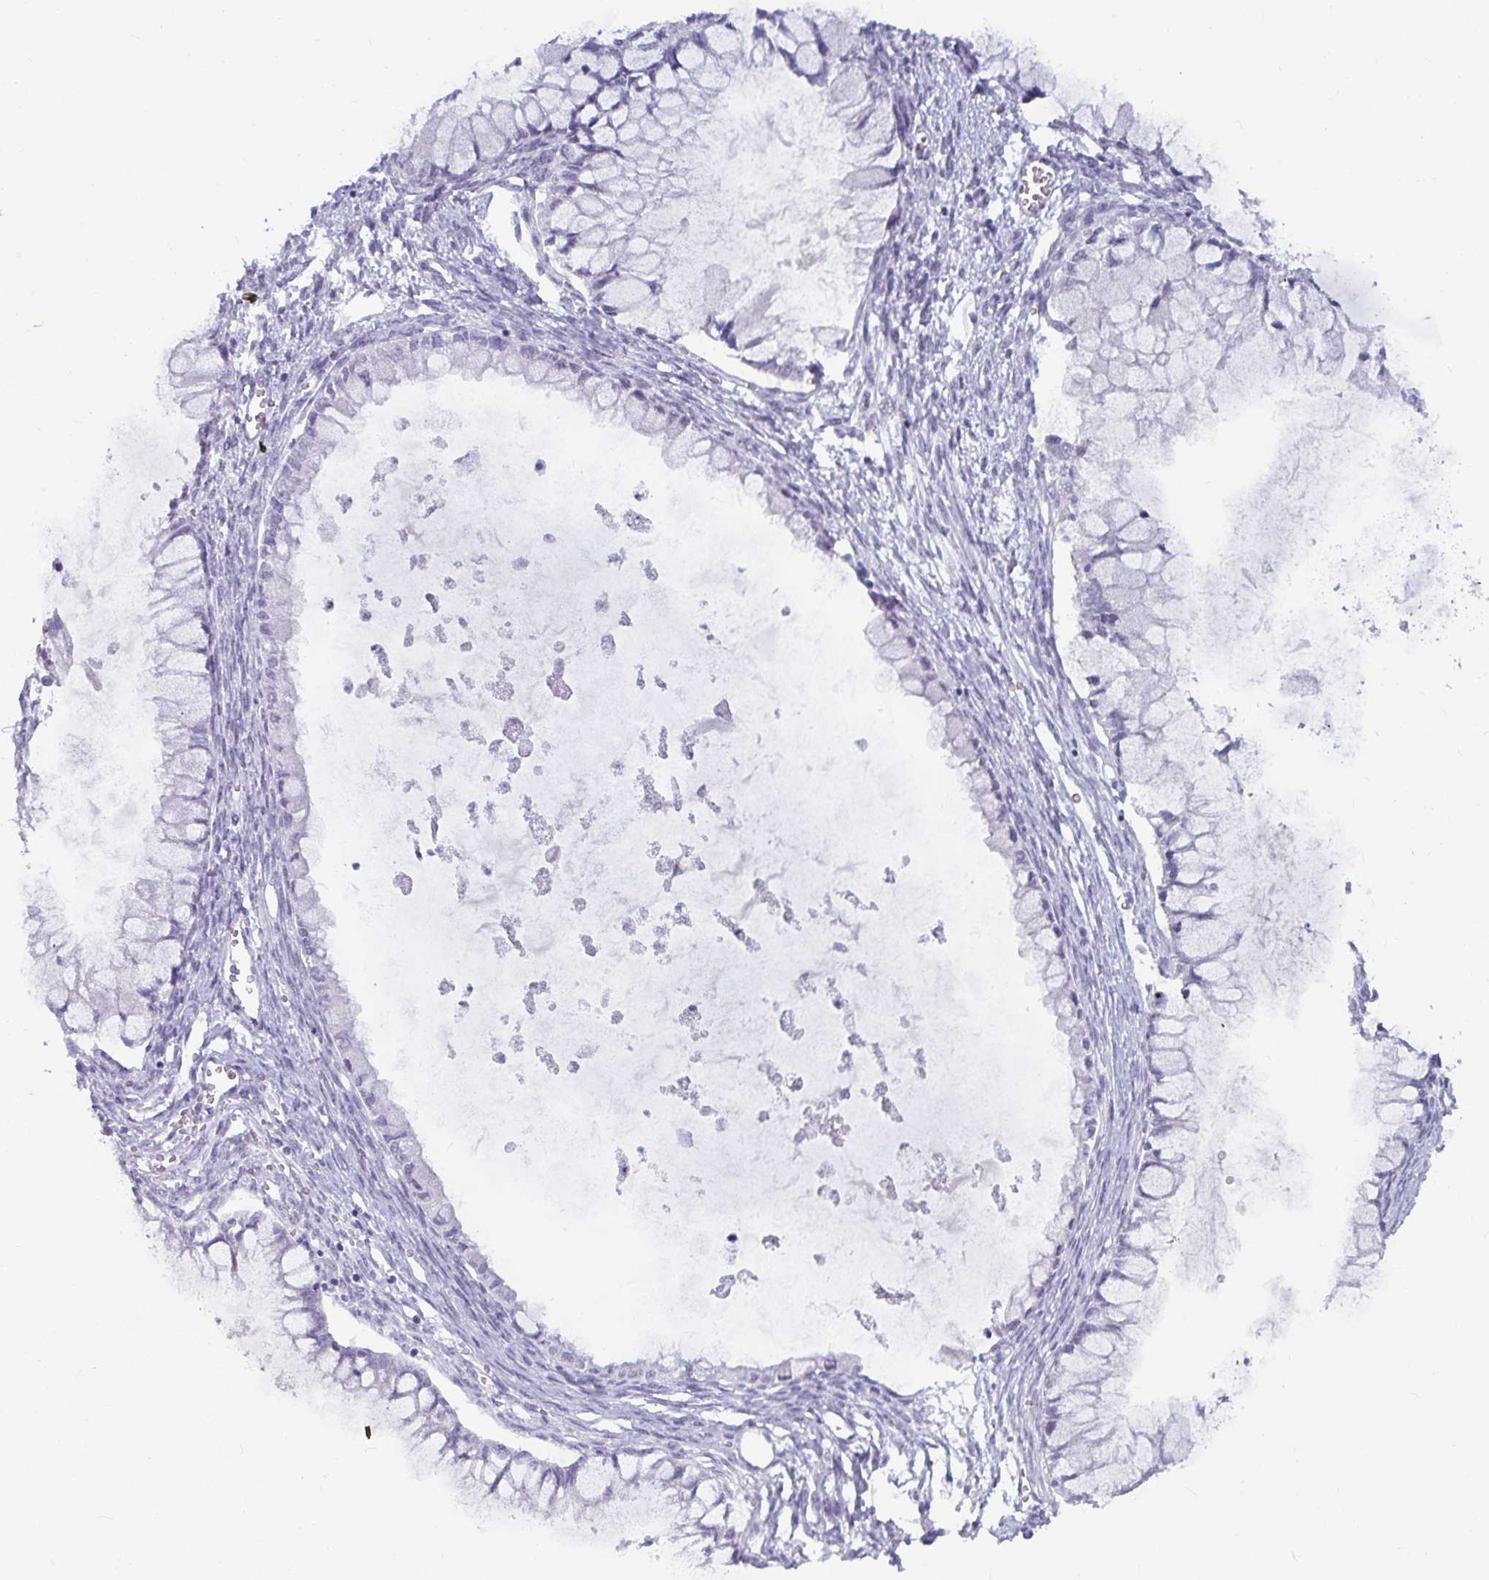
{"staining": {"intensity": "negative", "quantity": "none", "location": "none"}, "tissue": "ovarian cancer", "cell_type": "Tumor cells", "image_type": "cancer", "snomed": [{"axis": "morphology", "description": "Cystadenocarcinoma, mucinous, NOS"}, {"axis": "topography", "description": "Ovary"}], "caption": "Tumor cells are negative for brown protein staining in mucinous cystadenocarcinoma (ovarian).", "gene": "NPY", "patient": {"sex": "female", "age": 34}}